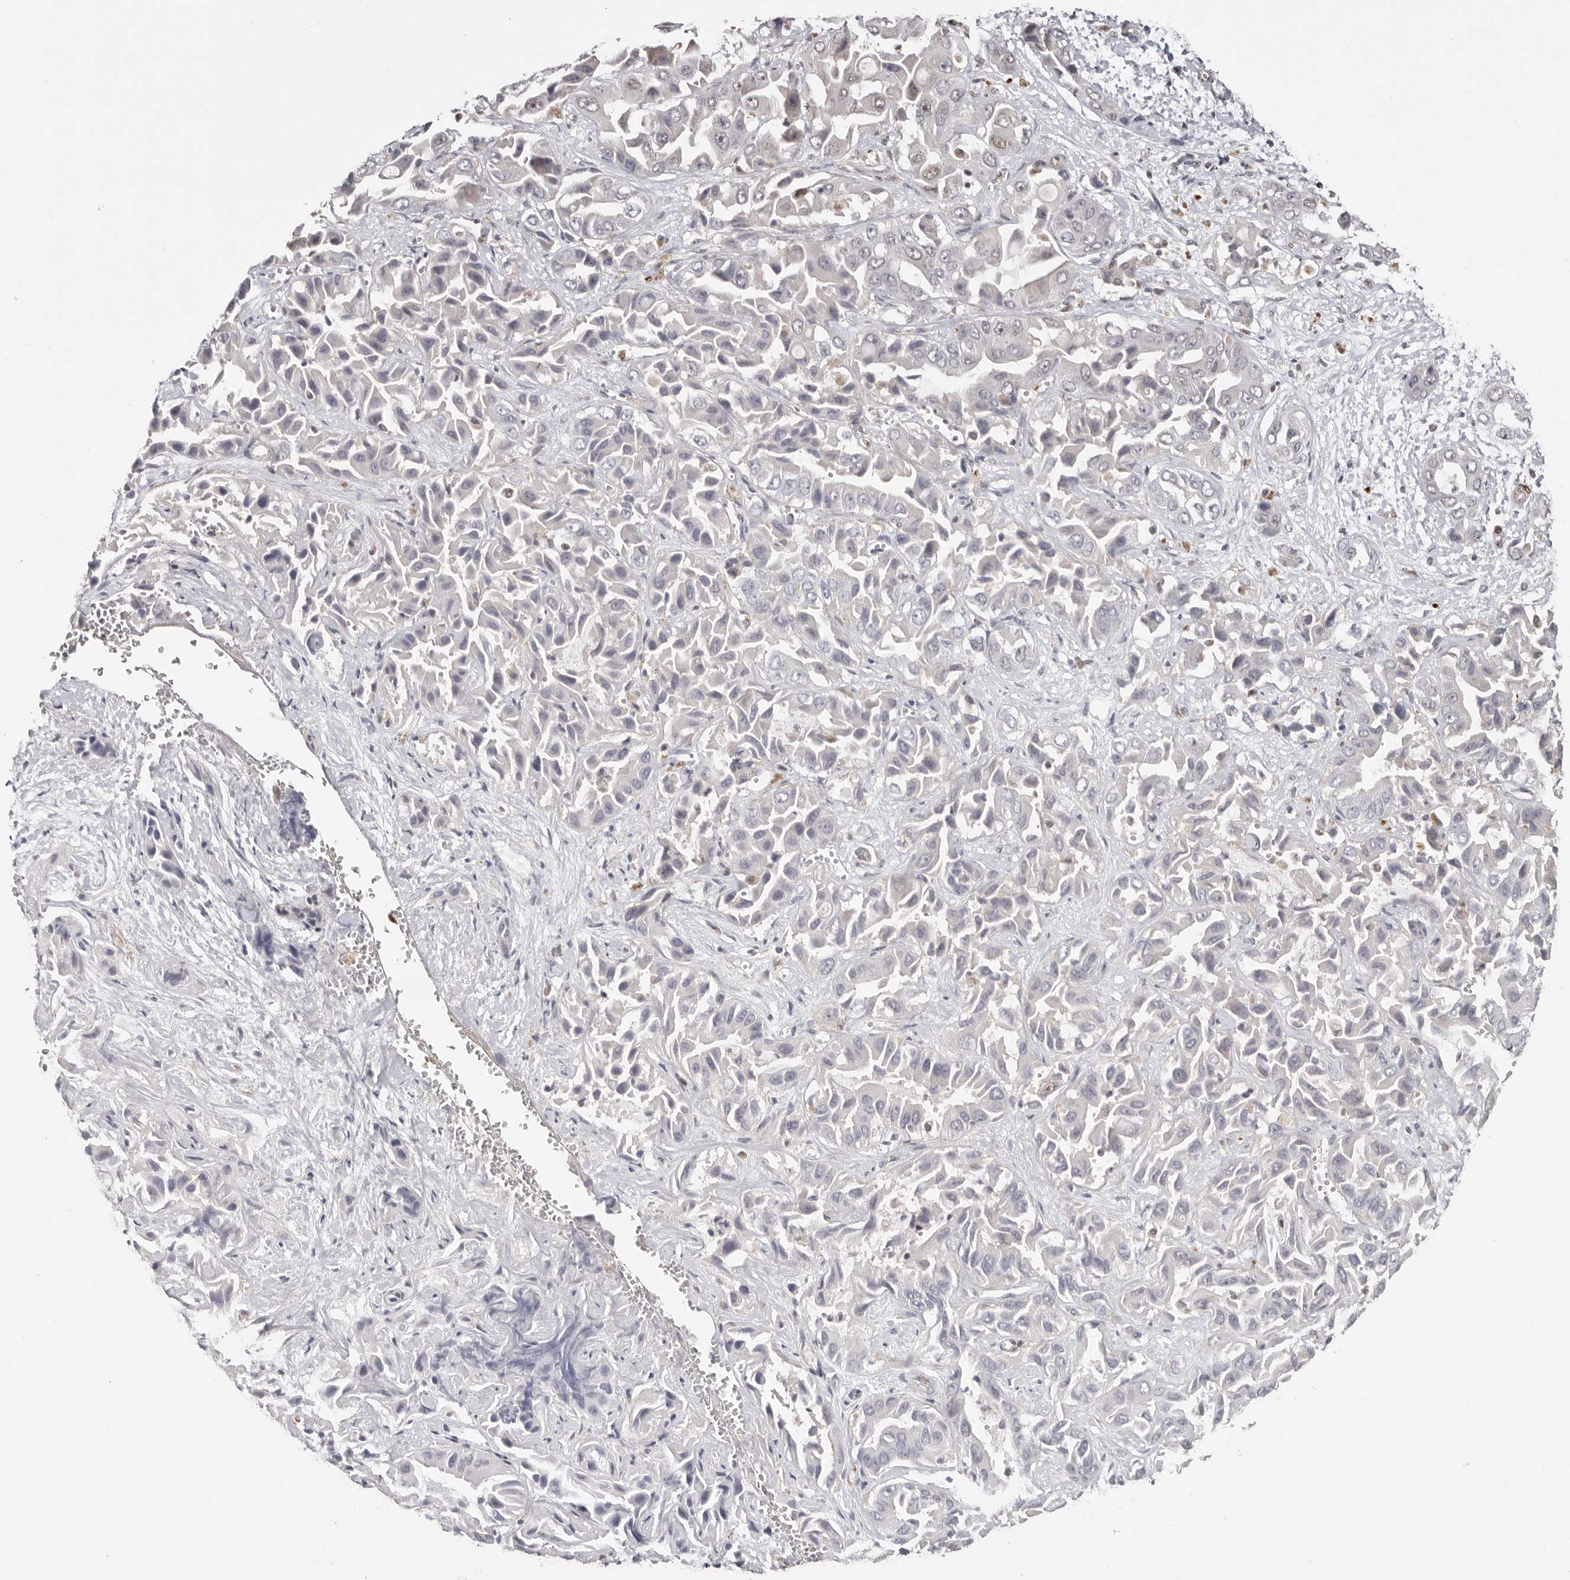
{"staining": {"intensity": "negative", "quantity": "none", "location": "none"}, "tissue": "liver cancer", "cell_type": "Tumor cells", "image_type": "cancer", "snomed": [{"axis": "morphology", "description": "Cholangiocarcinoma"}, {"axis": "topography", "description": "Liver"}], "caption": "High magnification brightfield microscopy of liver cholangiocarcinoma stained with DAB (brown) and counterstained with hematoxylin (blue): tumor cells show no significant staining.", "gene": "SMAD7", "patient": {"sex": "female", "age": 52}}